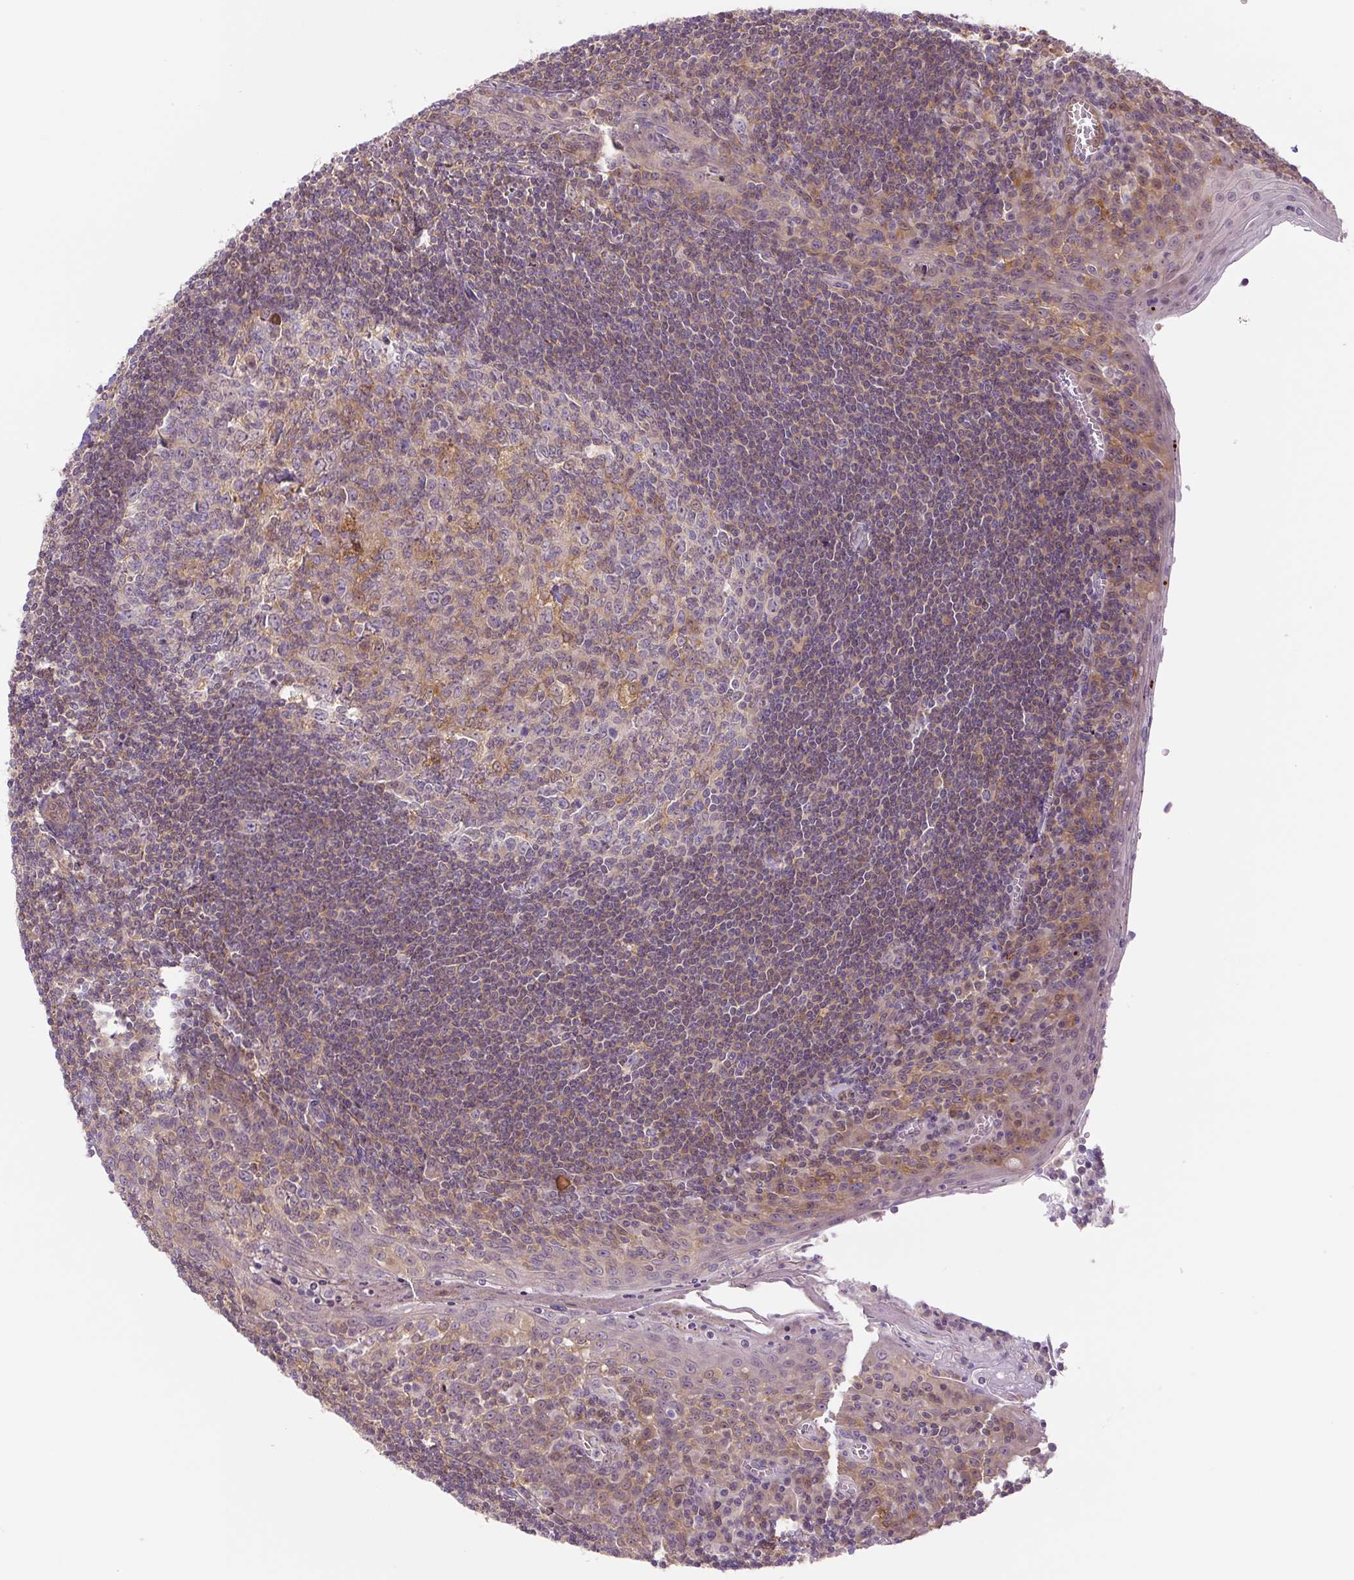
{"staining": {"intensity": "weak", "quantity": "25%-75%", "location": "cytoplasmic/membranous"}, "tissue": "tonsil", "cell_type": "Germinal center cells", "image_type": "normal", "snomed": [{"axis": "morphology", "description": "Normal tissue, NOS"}, {"axis": "topography", "description": "Tonsil"}], "caption": "Protein staining shows weak cytoplasmic/membranous positivity in about 25%-75% of germinal center cells in benign tonsil.", "gene": "SPSB2", "patient": {"sex": "male", "age": 27}}